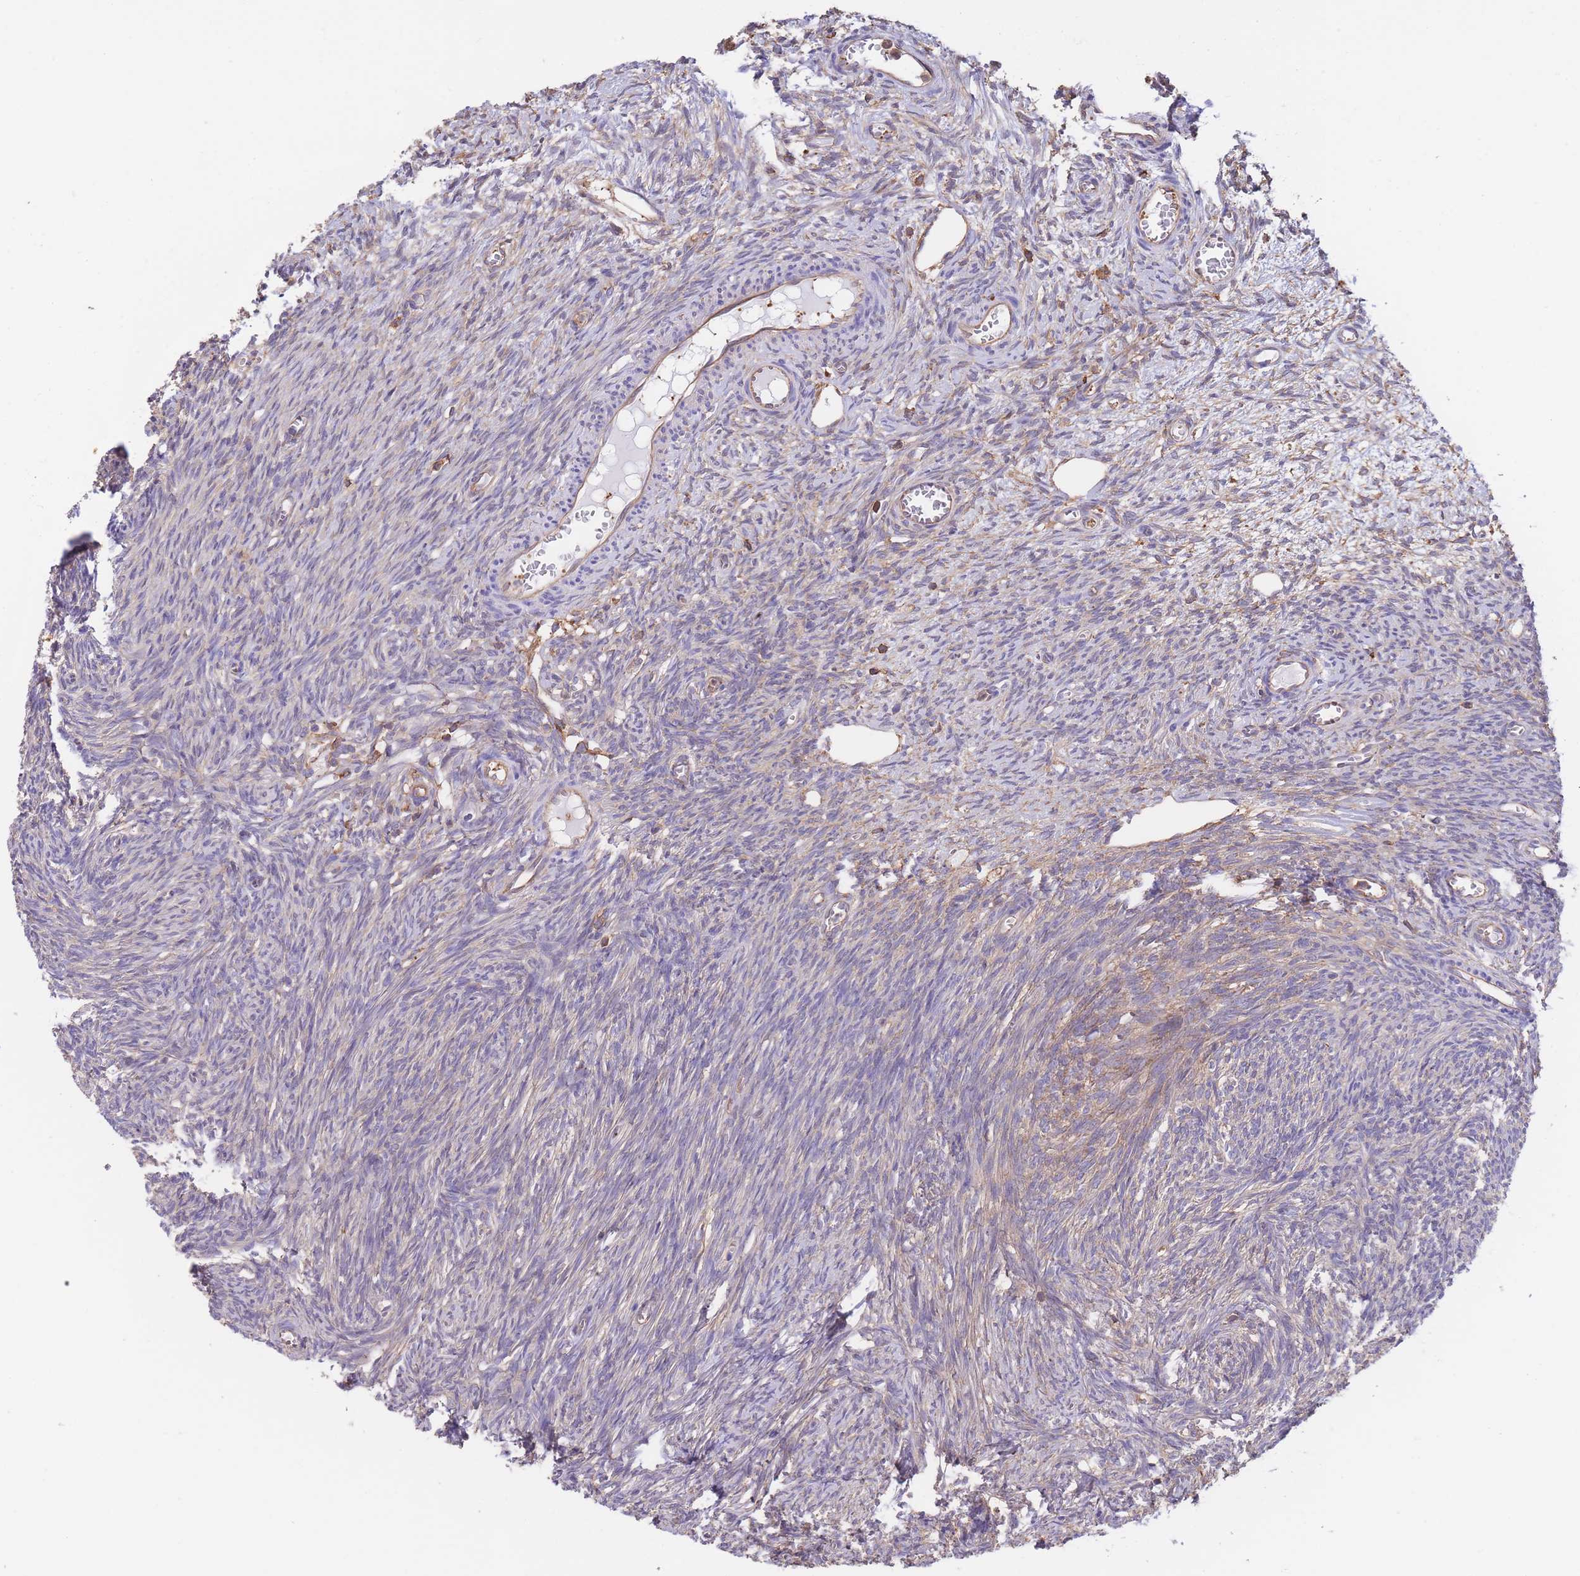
{"staining": {"intensity": "weak", "quantity": "25%-75%", "location": "cytoplasmic/membranous"}, "tissue": "ovary", "cell_type": "Ovarian stroma cells", "image_type": "normal", "snomed": [{"axis": "morphology", "description": "Normal tissue, NOS"}, {"axis": "topography", "description": "Ovary"}], "caption": "A micrograph of ovary stained for a protein demonstrates weak cytoplasmic/membranous brown staining in ovarian stroma cells.", "gene": "LRRN4CL", "patient": {"sex": "female", "age": 44}}